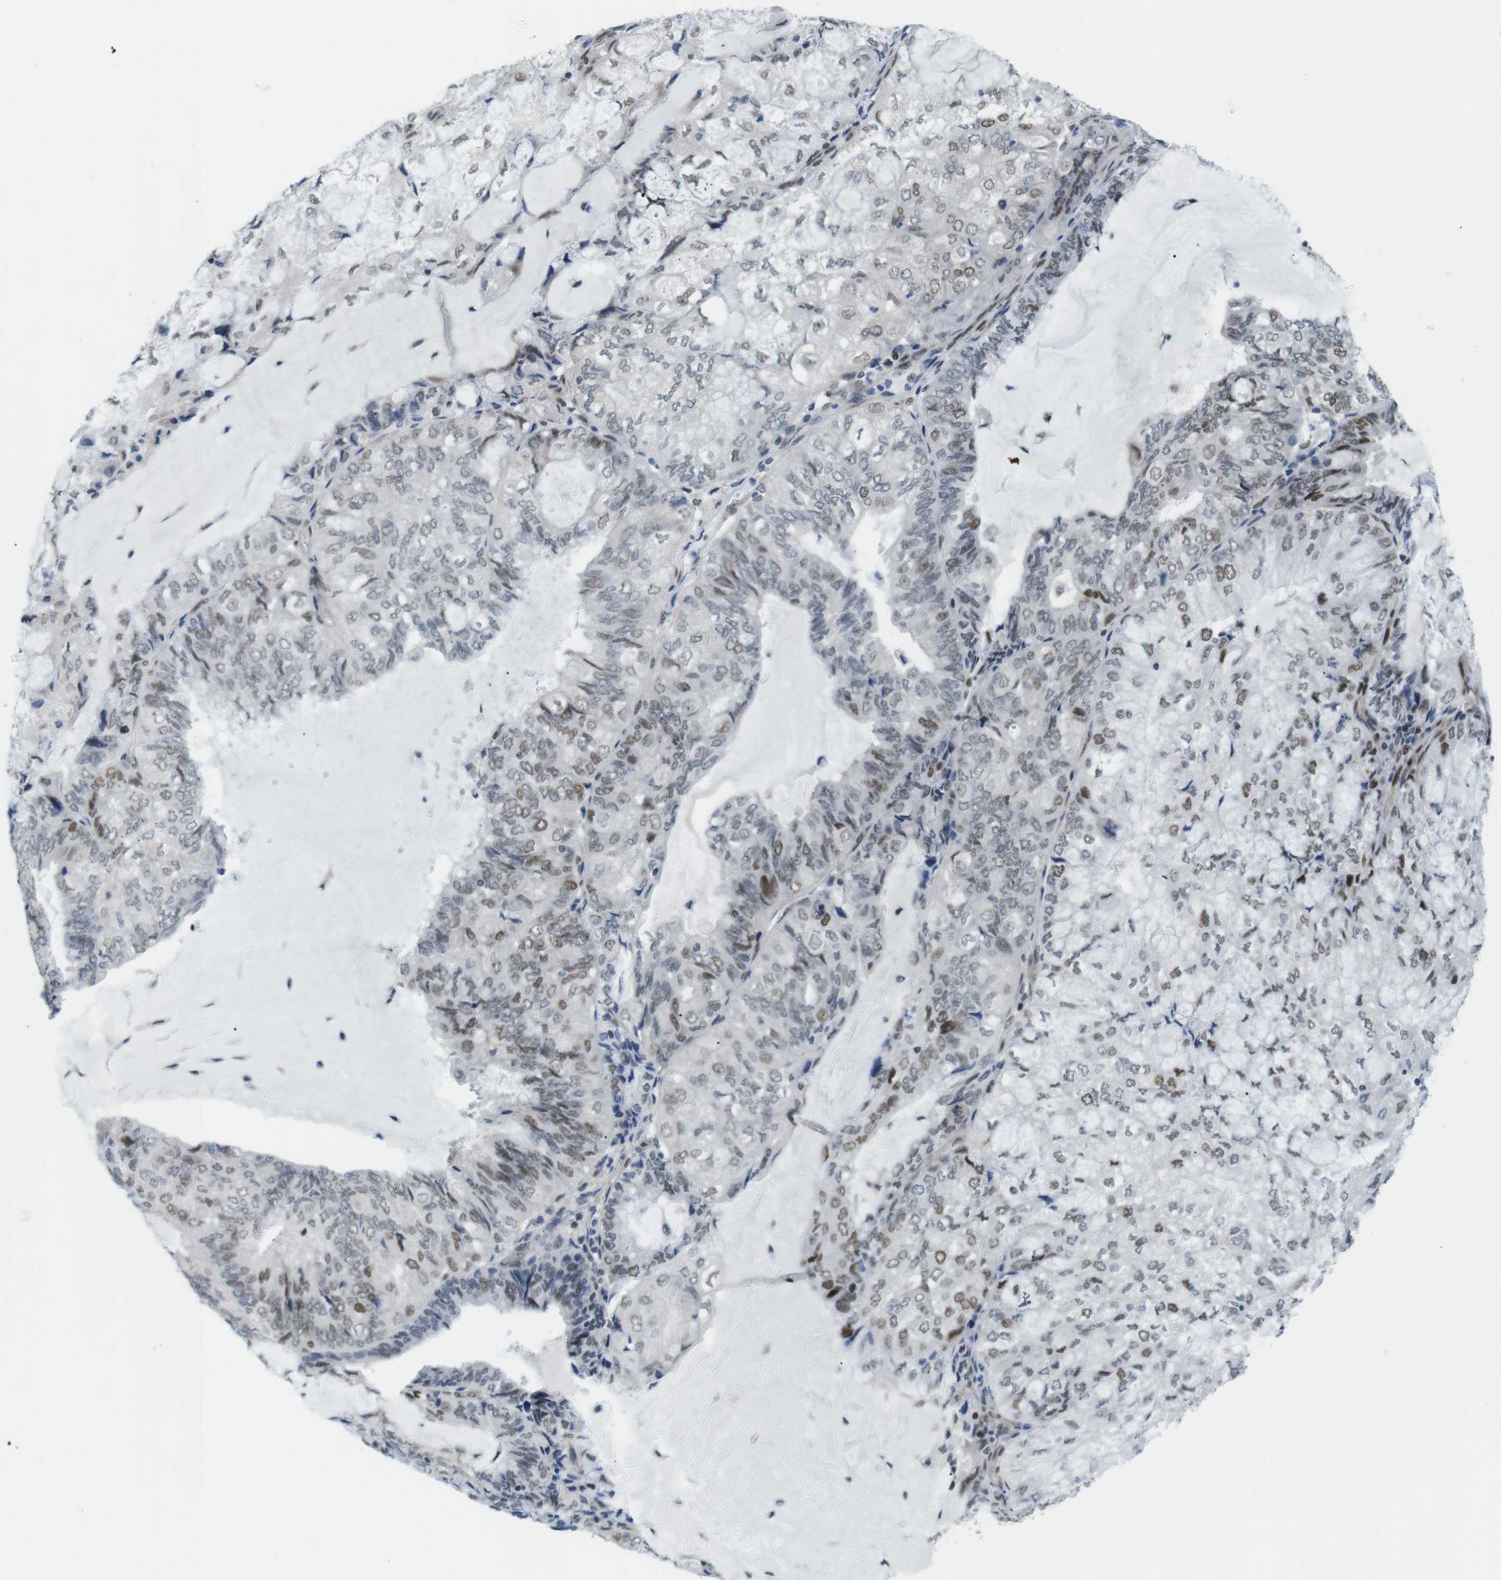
{"staining": {"intensity": "weak", "quantity": "25%-75%", "location": "nuclear"}, "tissue": "endometrial cancer", "cell_type": "Tumor cells", "image_type": "cancer", "snomed": [{"axis": "morphology", "description": "Adenocarcinoma, NOS"}, {"axis": "topography", "description": "Endometrium"}], "caption": "Endometrial cancer (adenocarcinoma) stained with IHC displays weak nuclear positivity in approximately 25%-75% of tumor cells.", "gene": "SMCO2", "patient": {"sex": "female", "age": 81}}